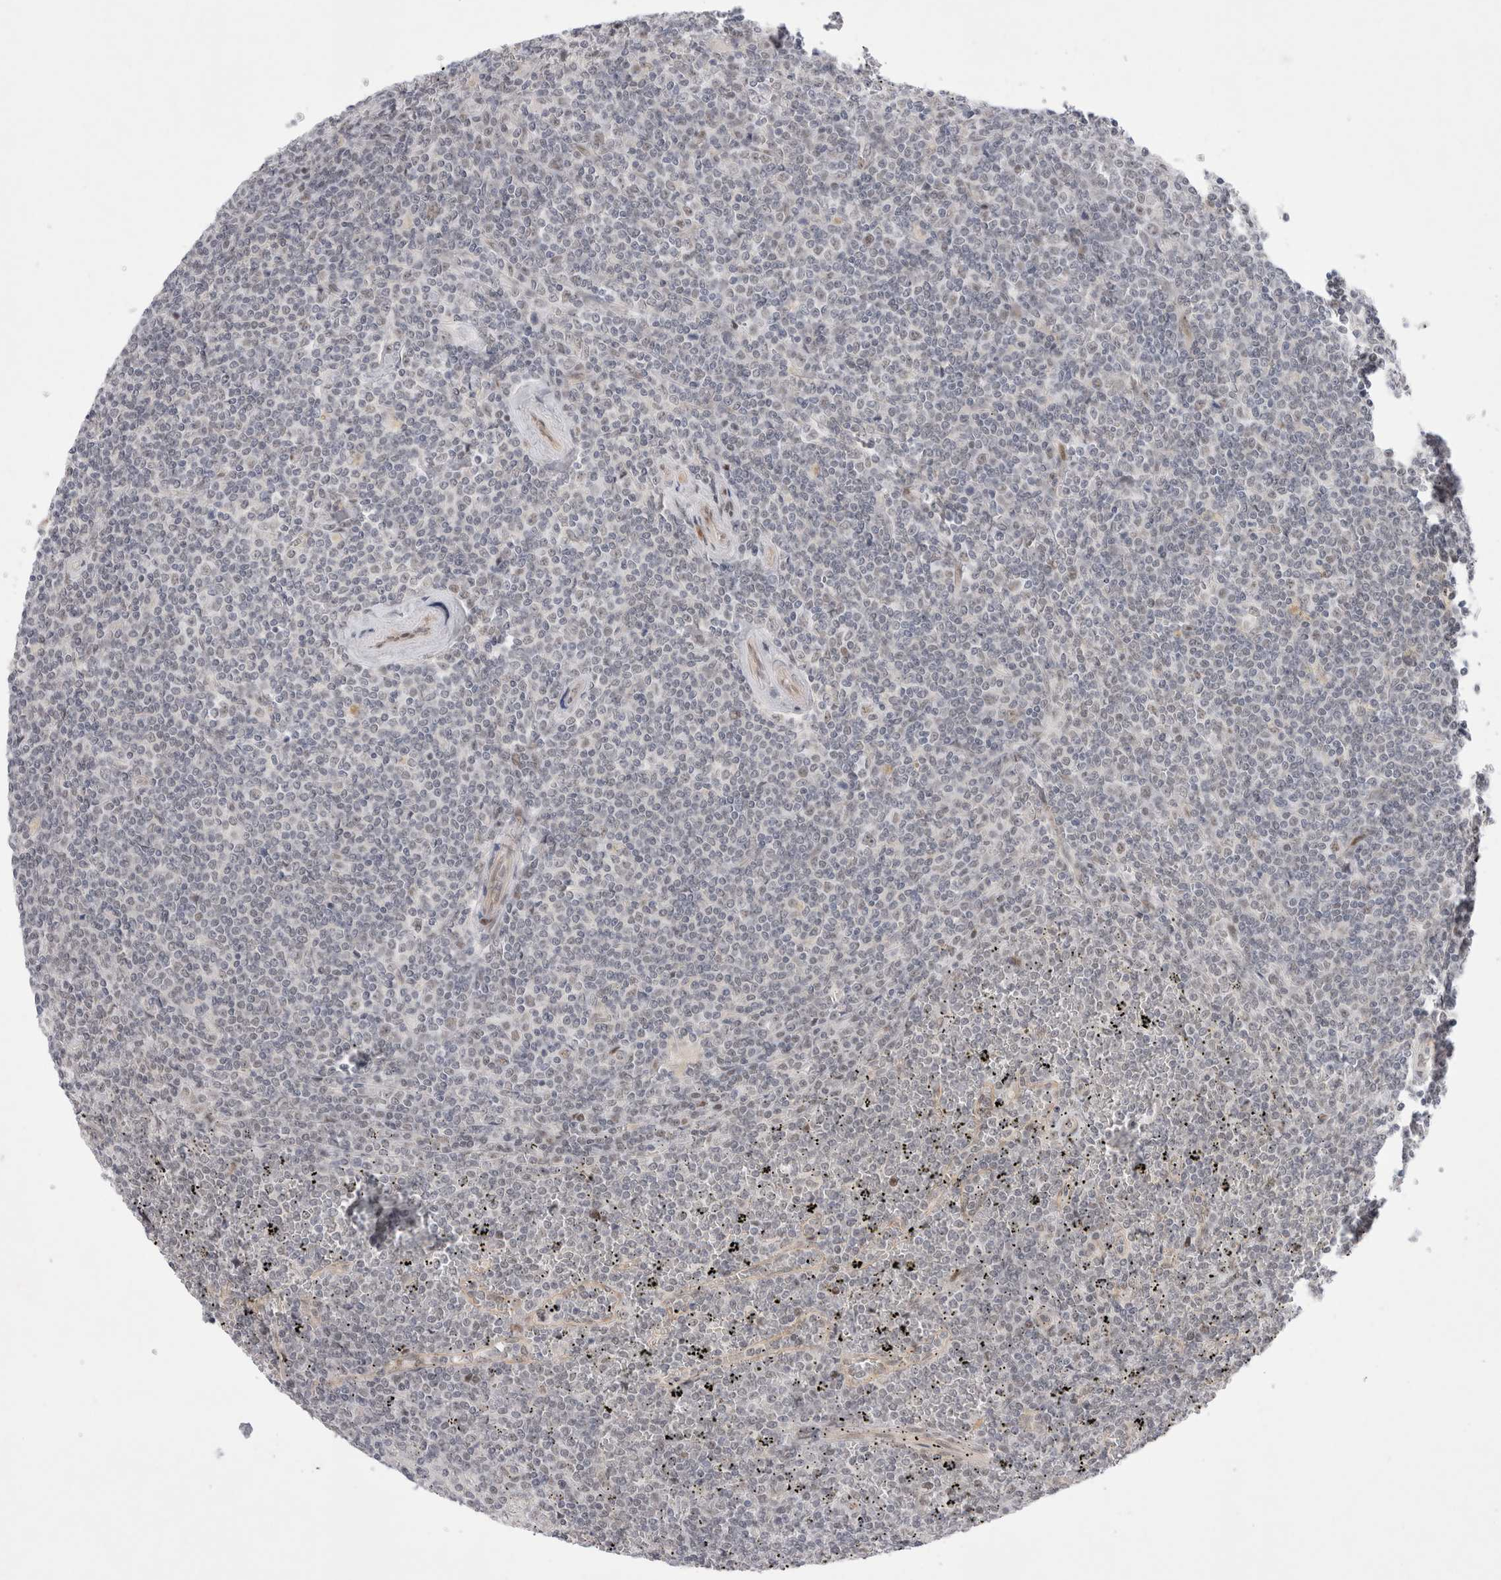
{"staining": {"intensity": "negative", "quantity": "none", "location": "none"}, "tissue": "lymphoma", "cell_type": "Tumor cells", "image_type": "cancer", "snomed": [{"axis": "morphology", "description": "Malignant lymphoma, non-Hodgkin's type, Low grade"}, {"axis": "topography", "description": "Spleen"}], "caption": "Low-grade malignant lymphoma, non-Hodgkin's type stained for a protein using immunohistochemistry displays no staining tumor cells.", "gene": "WIPF2", "patient": {"sex": "female", "age": 19}}